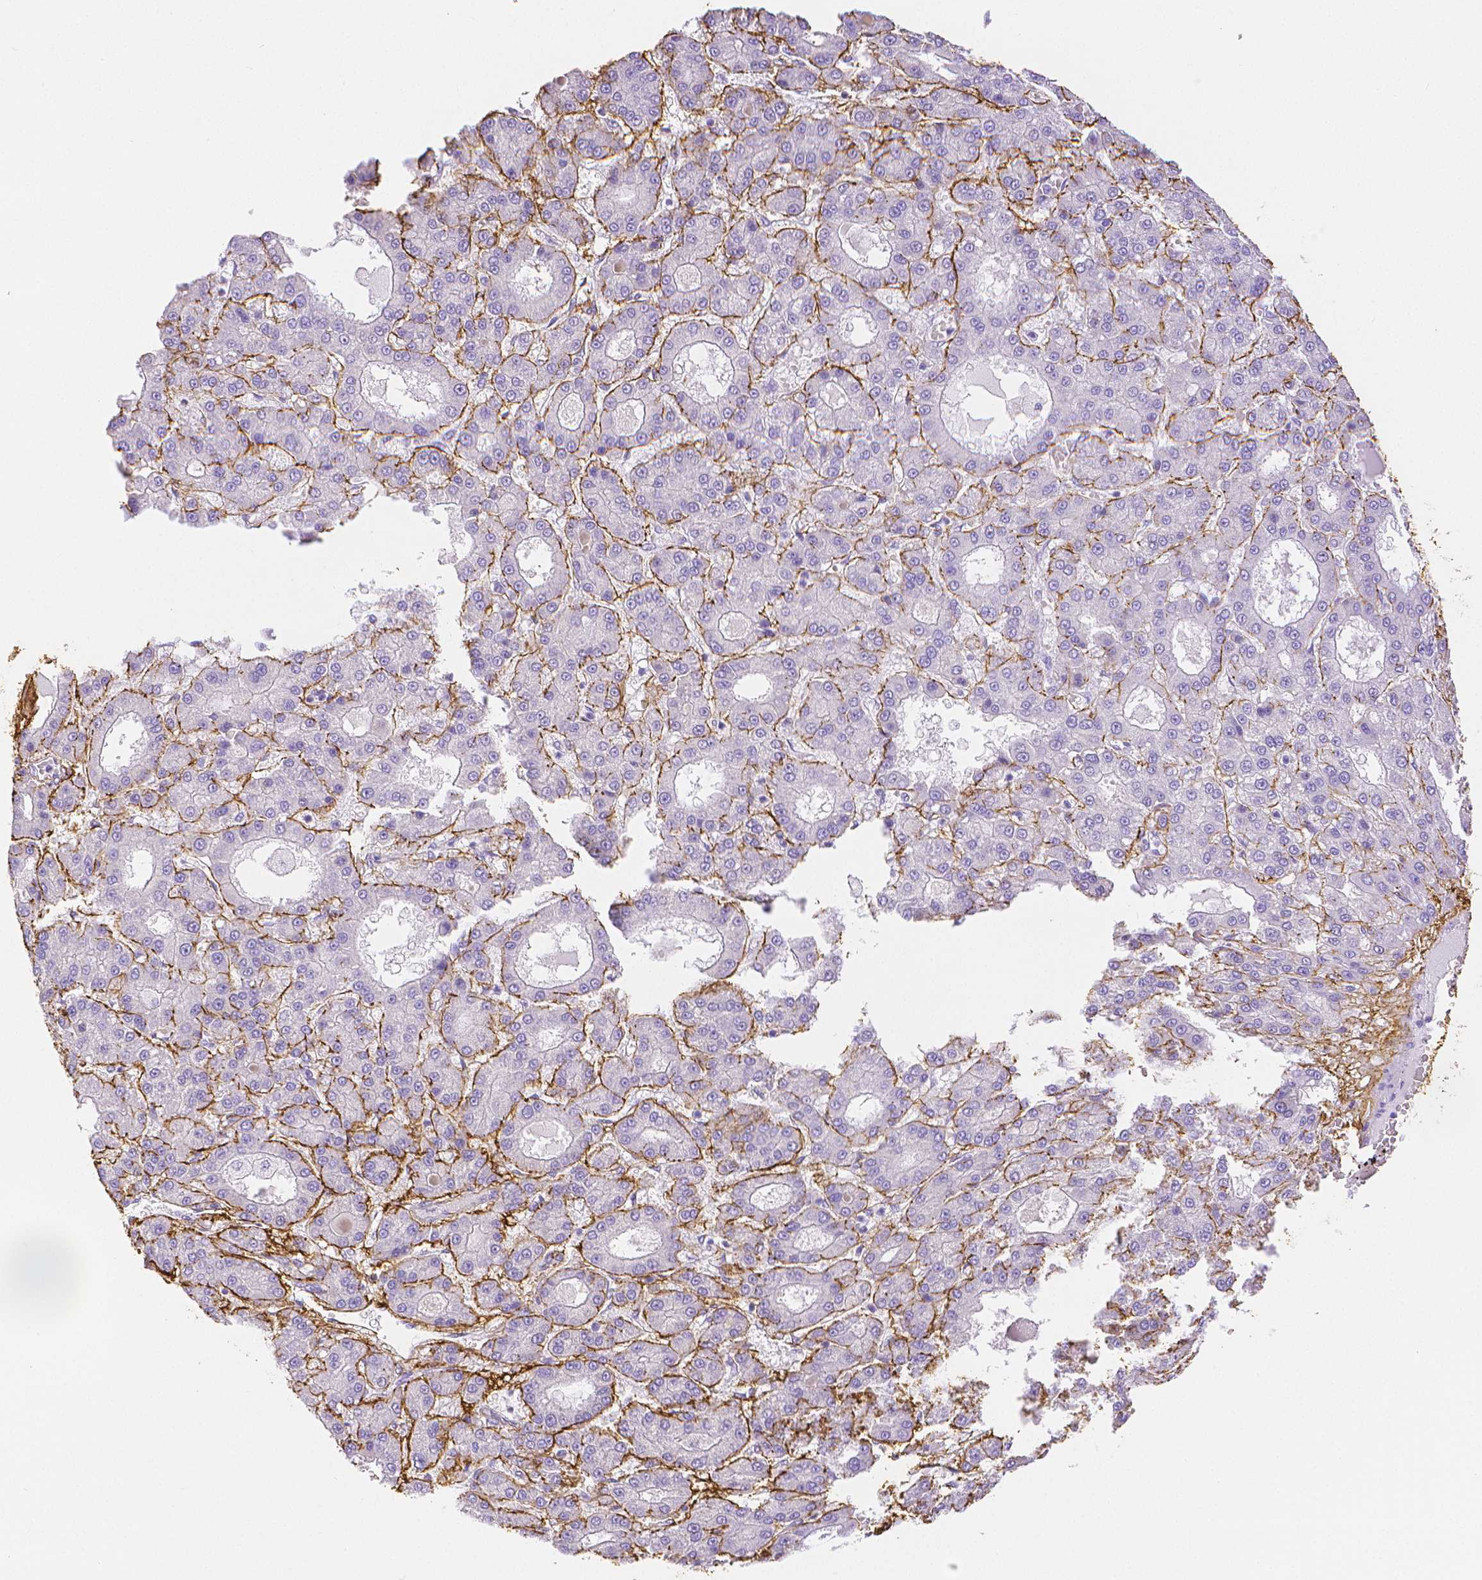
{"staining": {"intensity": "negative", "quantity": "none", "location": "none"}, "tissue": "liver cancer", "cell_type": "Tumor cells", "image_type": "cancer", "snomed": [{"axis": "morphology", "description": "Carcinoma, Hepatocellular, NOS"}, {"axis": "topography", "description": "Liver"}], "caption": "Immunohistochemistry (IHC) image of hepatocellular carcinoma (liver) stained for a protein (brown), which displays no staining in tumor cells.", "gene": "FBN1", "patient": {"sex": "male", "age": 70}}